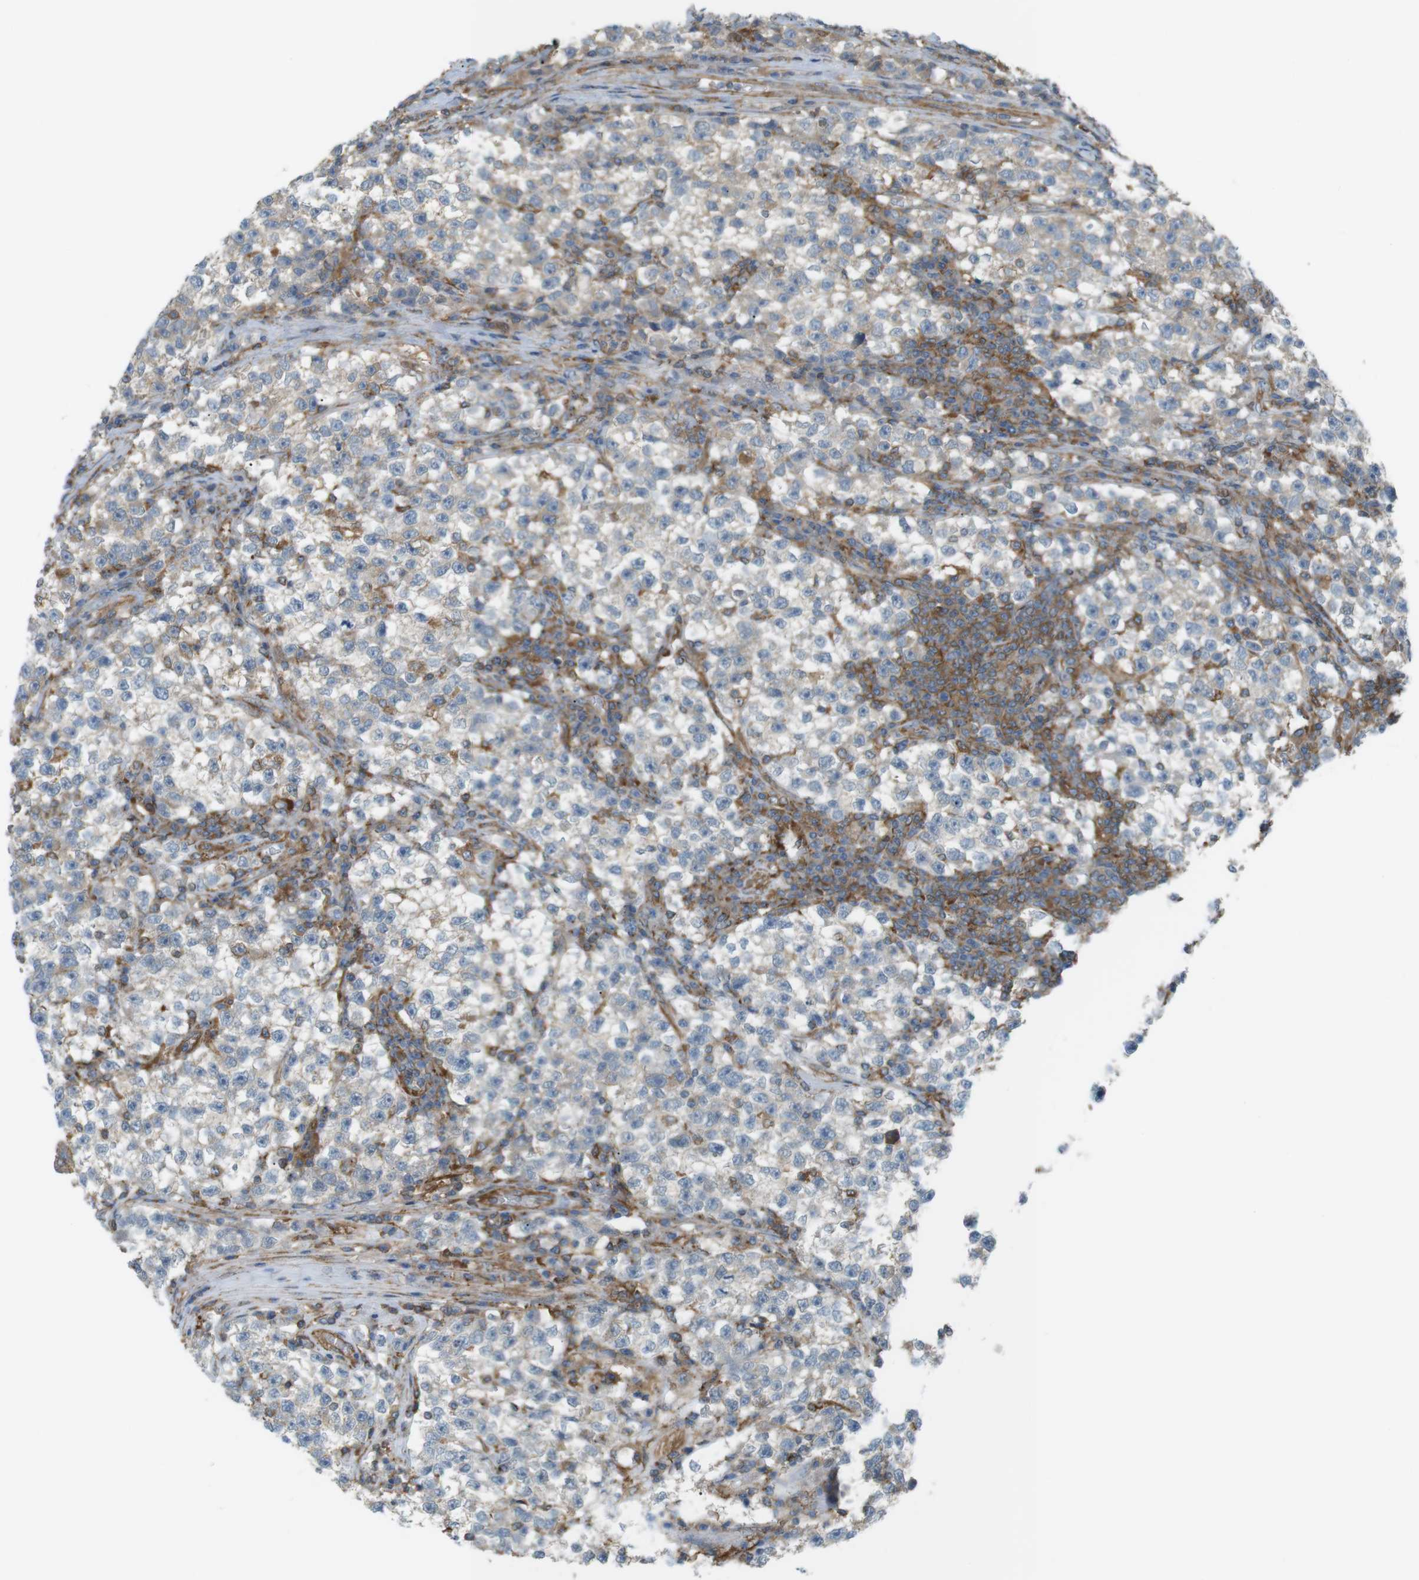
{"staining": {"intensity": "weak", "quantity": "<25%", "location": "cytoplasmic/membranous"}, "tissue": "testis cancer", "cell_type": "Tumor cells", "image_type": "cancer", "snomed": [{"axis": "morphology", "description": "Seminoma, NOS"}, {"axis": "topography", "description": "Testis"}], "caption": "Testis cancer (seminoma) was stained to show a protein in brown. There is no significant staining in tumor cells.", "gene": "PEPD", "patient": {"sex": "male", "age": 22}}